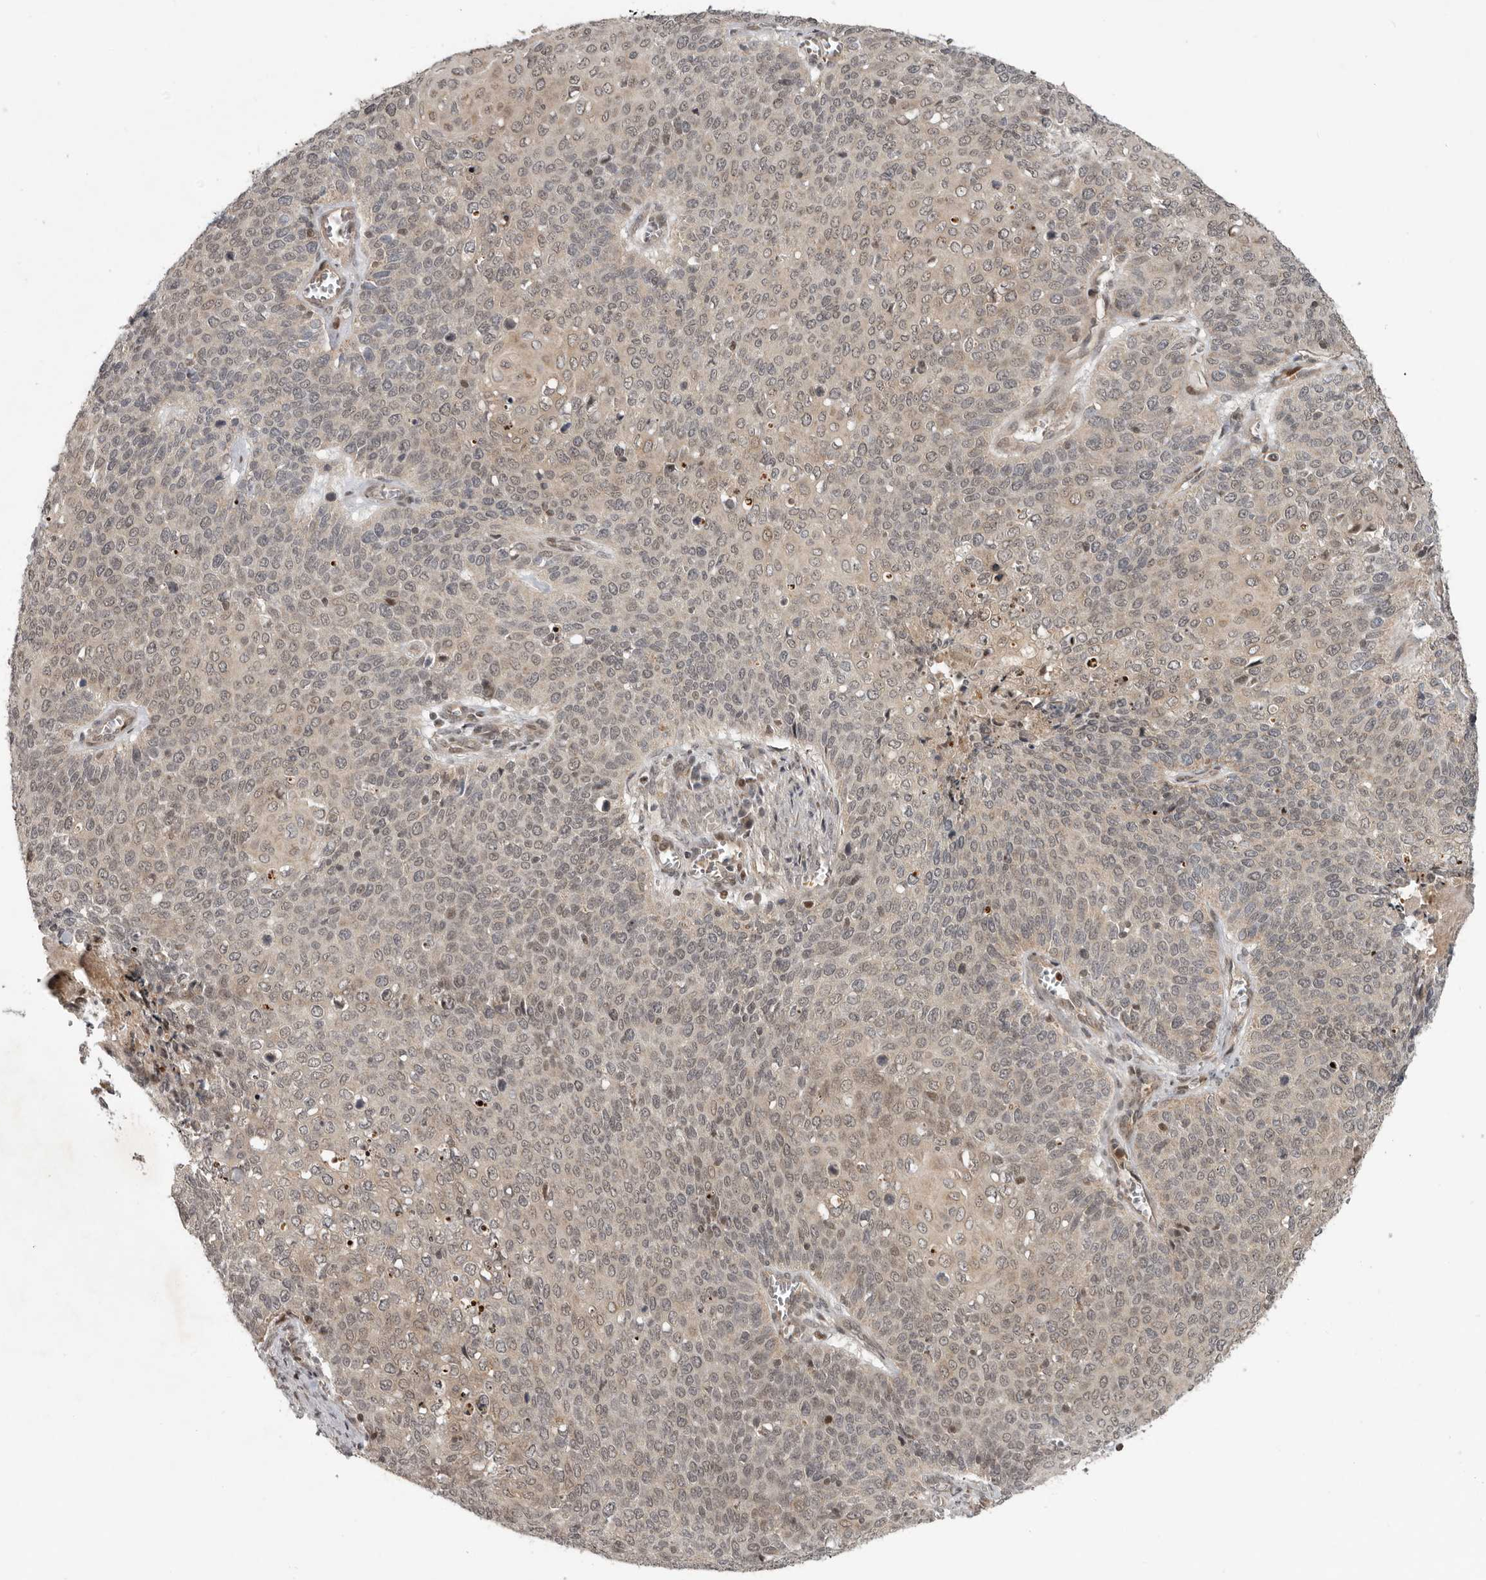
{"staining": {"intensity": "weak", "quantity": "25%-75%", "location": "nuclear"}, "tissue": "cervical cancer", "cell_type": "Tumor cells", "image_type": "cancer", "snomed": [{"axis": "morphology", "description": "Squamous cell carcinoma, NOS"}, {"axis": "topography", "description": "Cervix"}], "caption": "Cervical squamous cell carcinoma stained with a brown dye exhibits weak nuclear positive positivity in approximately 25%-75% of tumor cells.", "gene": "RABIF", "patient": {"sex": "female", "age": 39}}